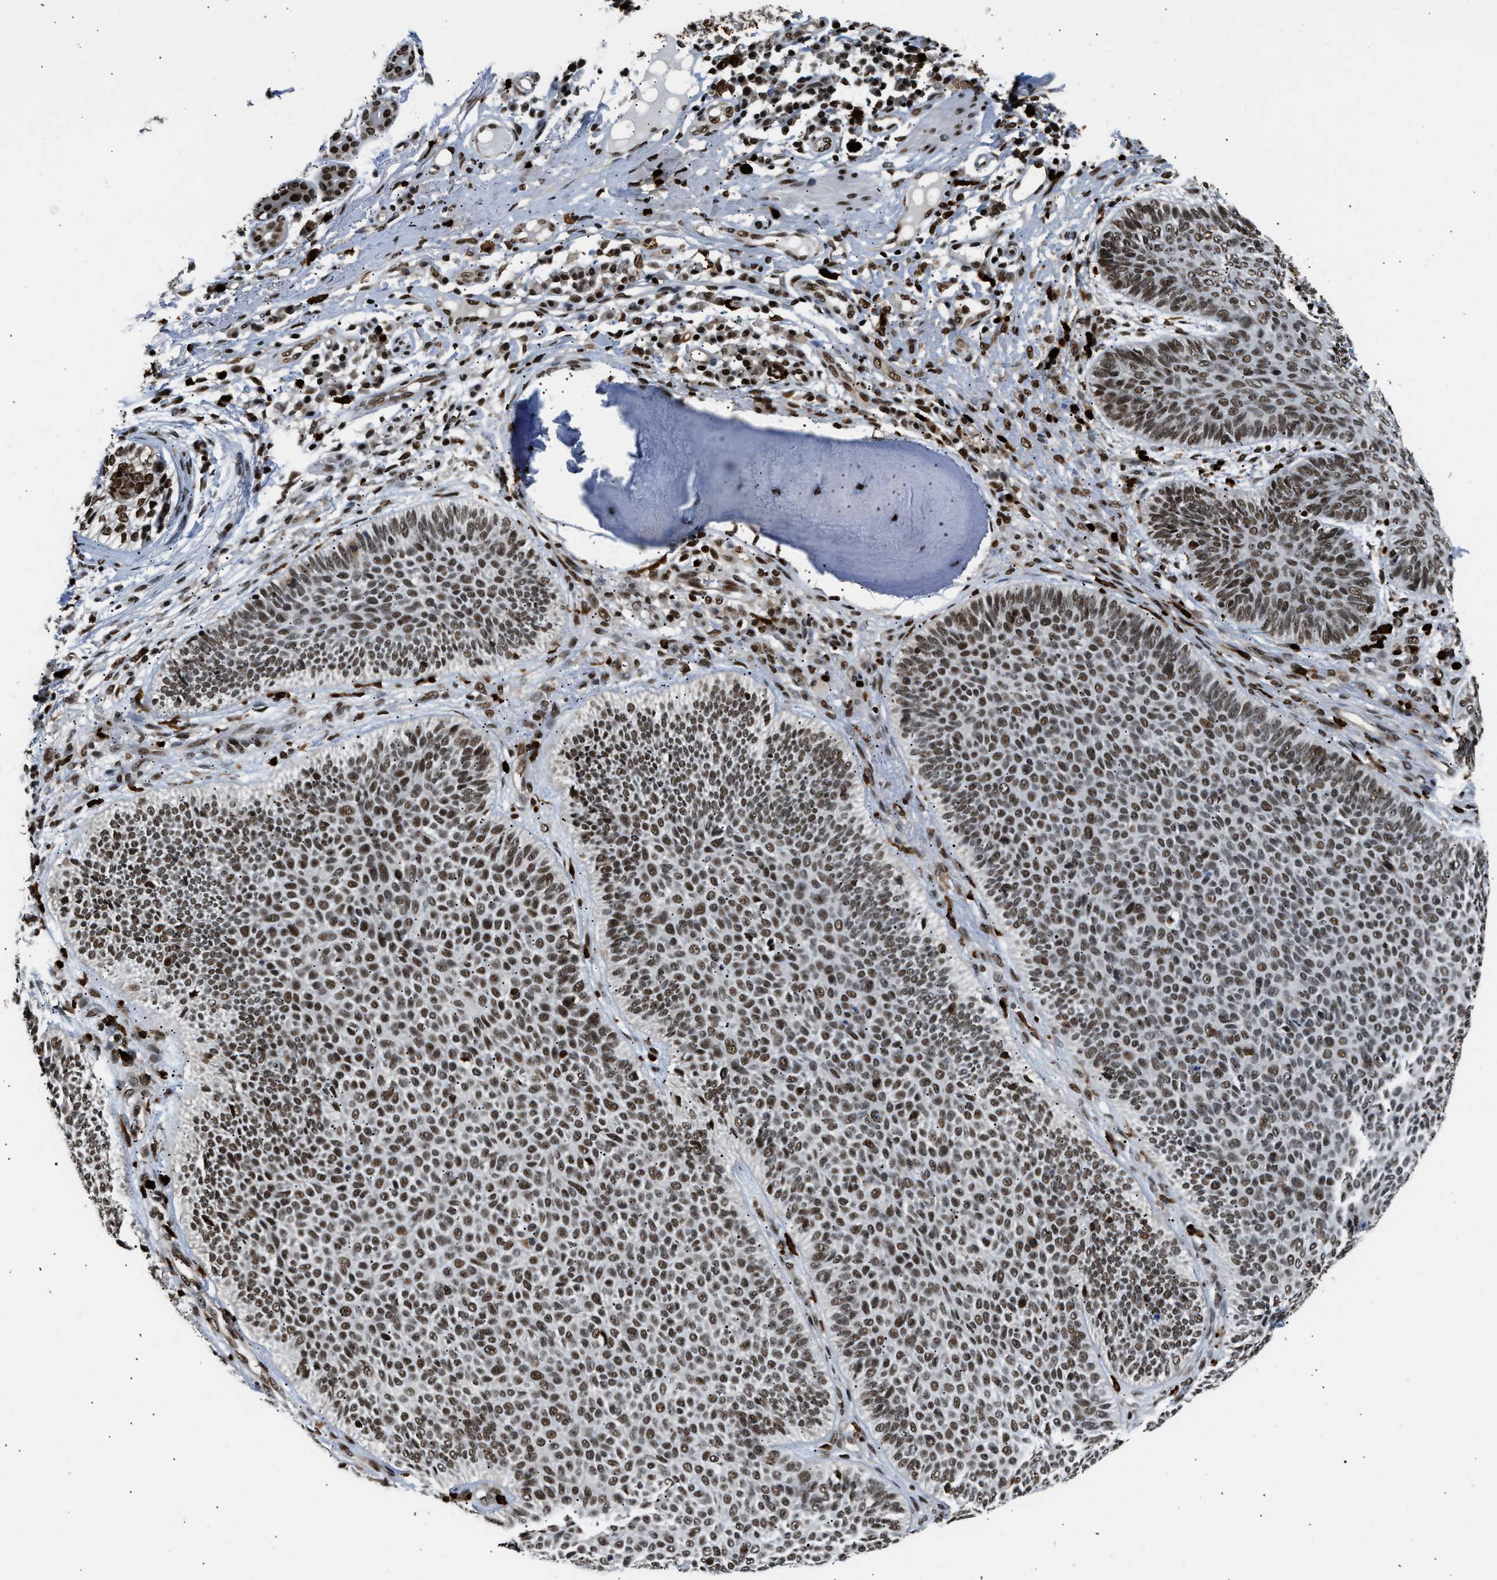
{"staining": {"intensity": "moderate", "quantity": ">75%", "location": "nuclear"}, "tissue": "skin cancer", "cell_type": "Tumor cells", "image_type": "cancer", "snomed": [{"axis": "morphology", "description": "Normal tissue, NOS"}, {"axis": "morphology", "description": "Basal cell carcinoma"}, {"axis": "topography", "description": "Skin"}], "caption": "Immunohistochemical staining of human skin cancer (basal cell carcinoma) shows moderate nuclear protein positivity in about >75% of tumor cells.", "gene": "CCNDBP1", "patient": {"sex": "male", "age": 52}}